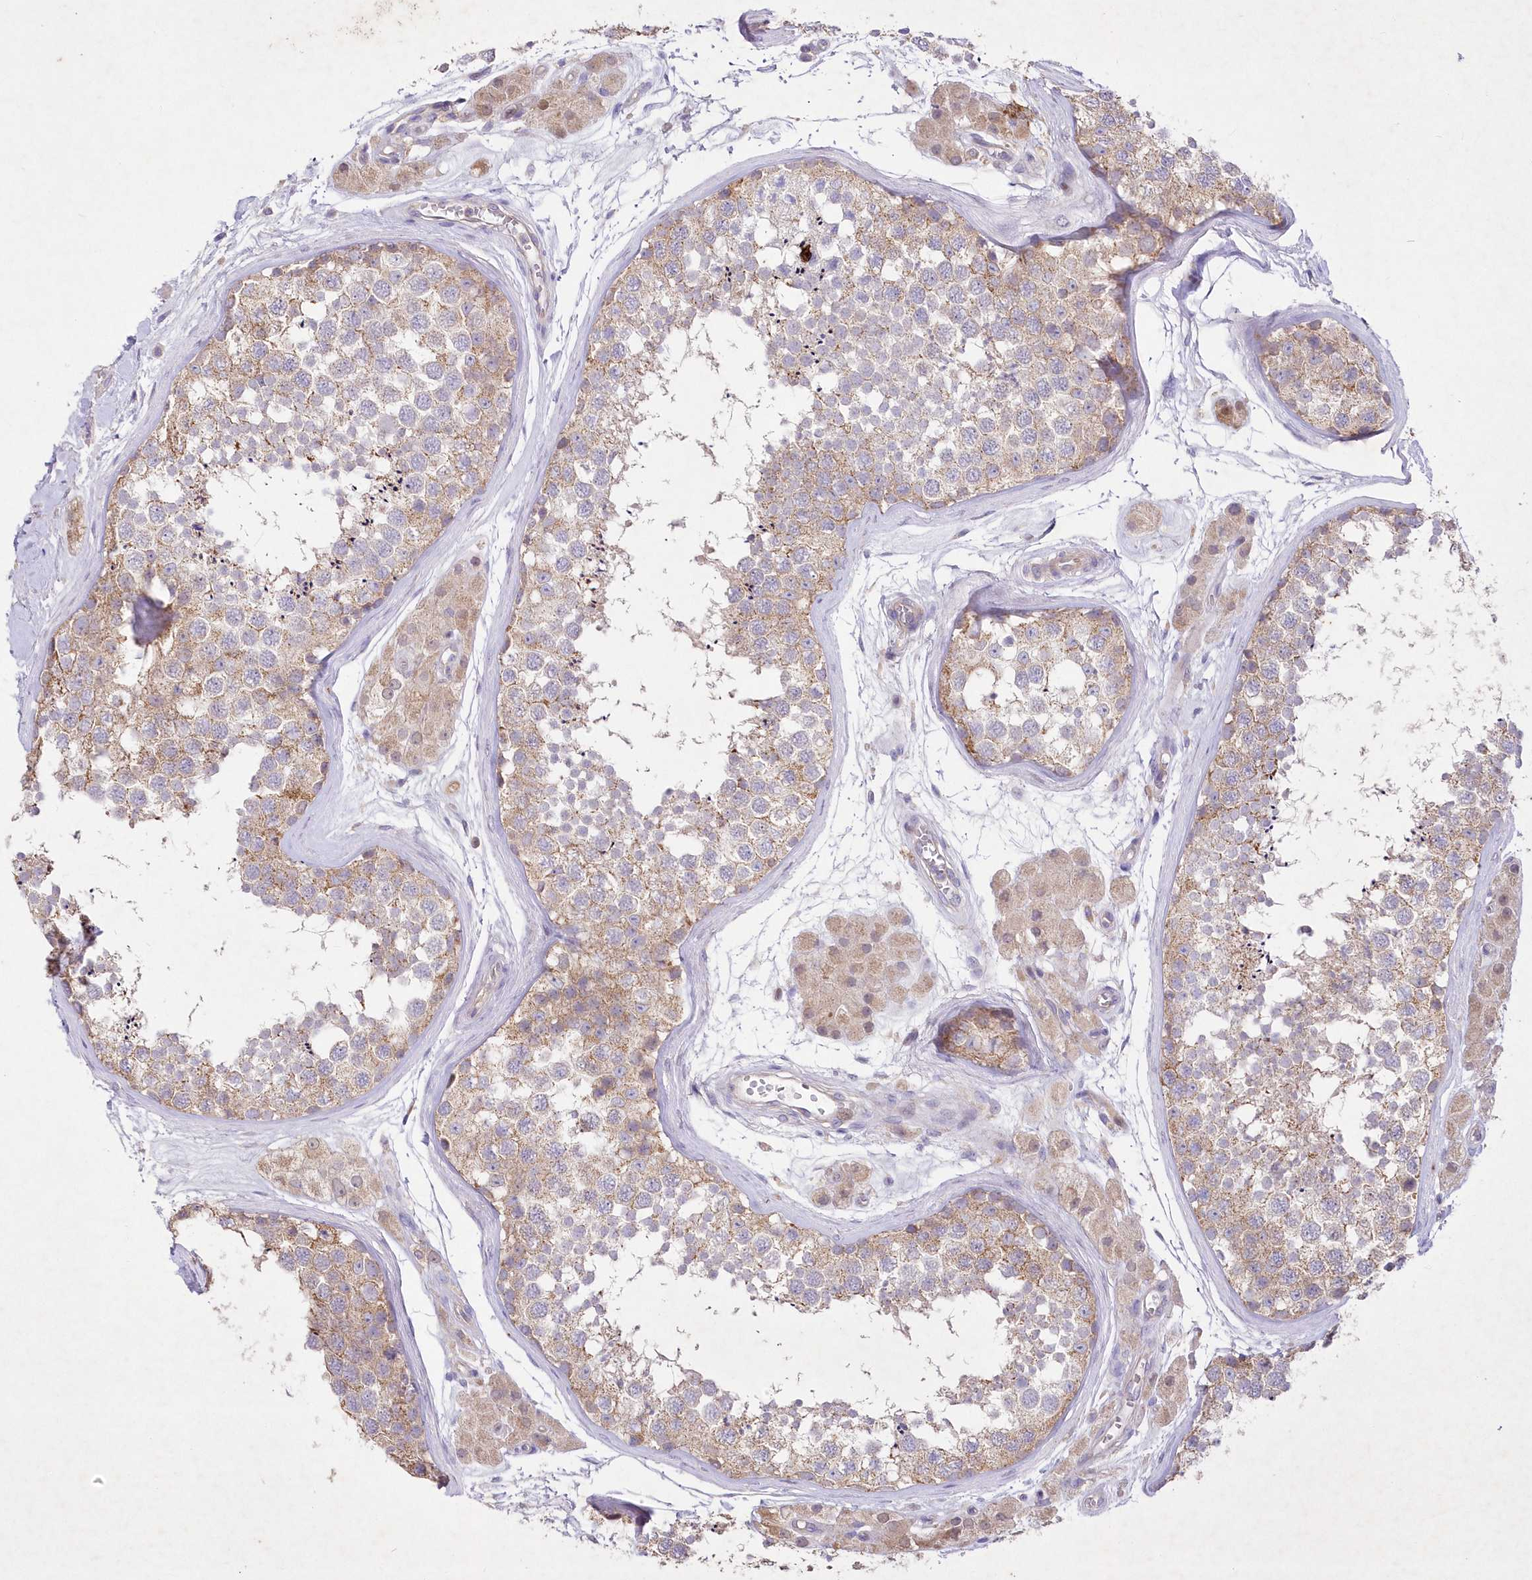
{"staining": {"intensity": "weak", "quantity": "25%-75%", "location": "cytoplasmic/membranous"}, "tissue": "testis", "cell_type": "Cells in seminiferous ducts", "image_type": "normal", "snomed": [{"axis": "morphology", "description": "Normal tissue, NOS"}, {"axis": "topography", "description": "Testis"}], "caption": "Testis stained for a protein displays weak cytoplasmic/membranous positivity in cells in seminiferous ducts. (IHC, brightfield microscopy, high magnification).", "gene": "ITSN2", "patient": {"sex": "male", "age": 56}}